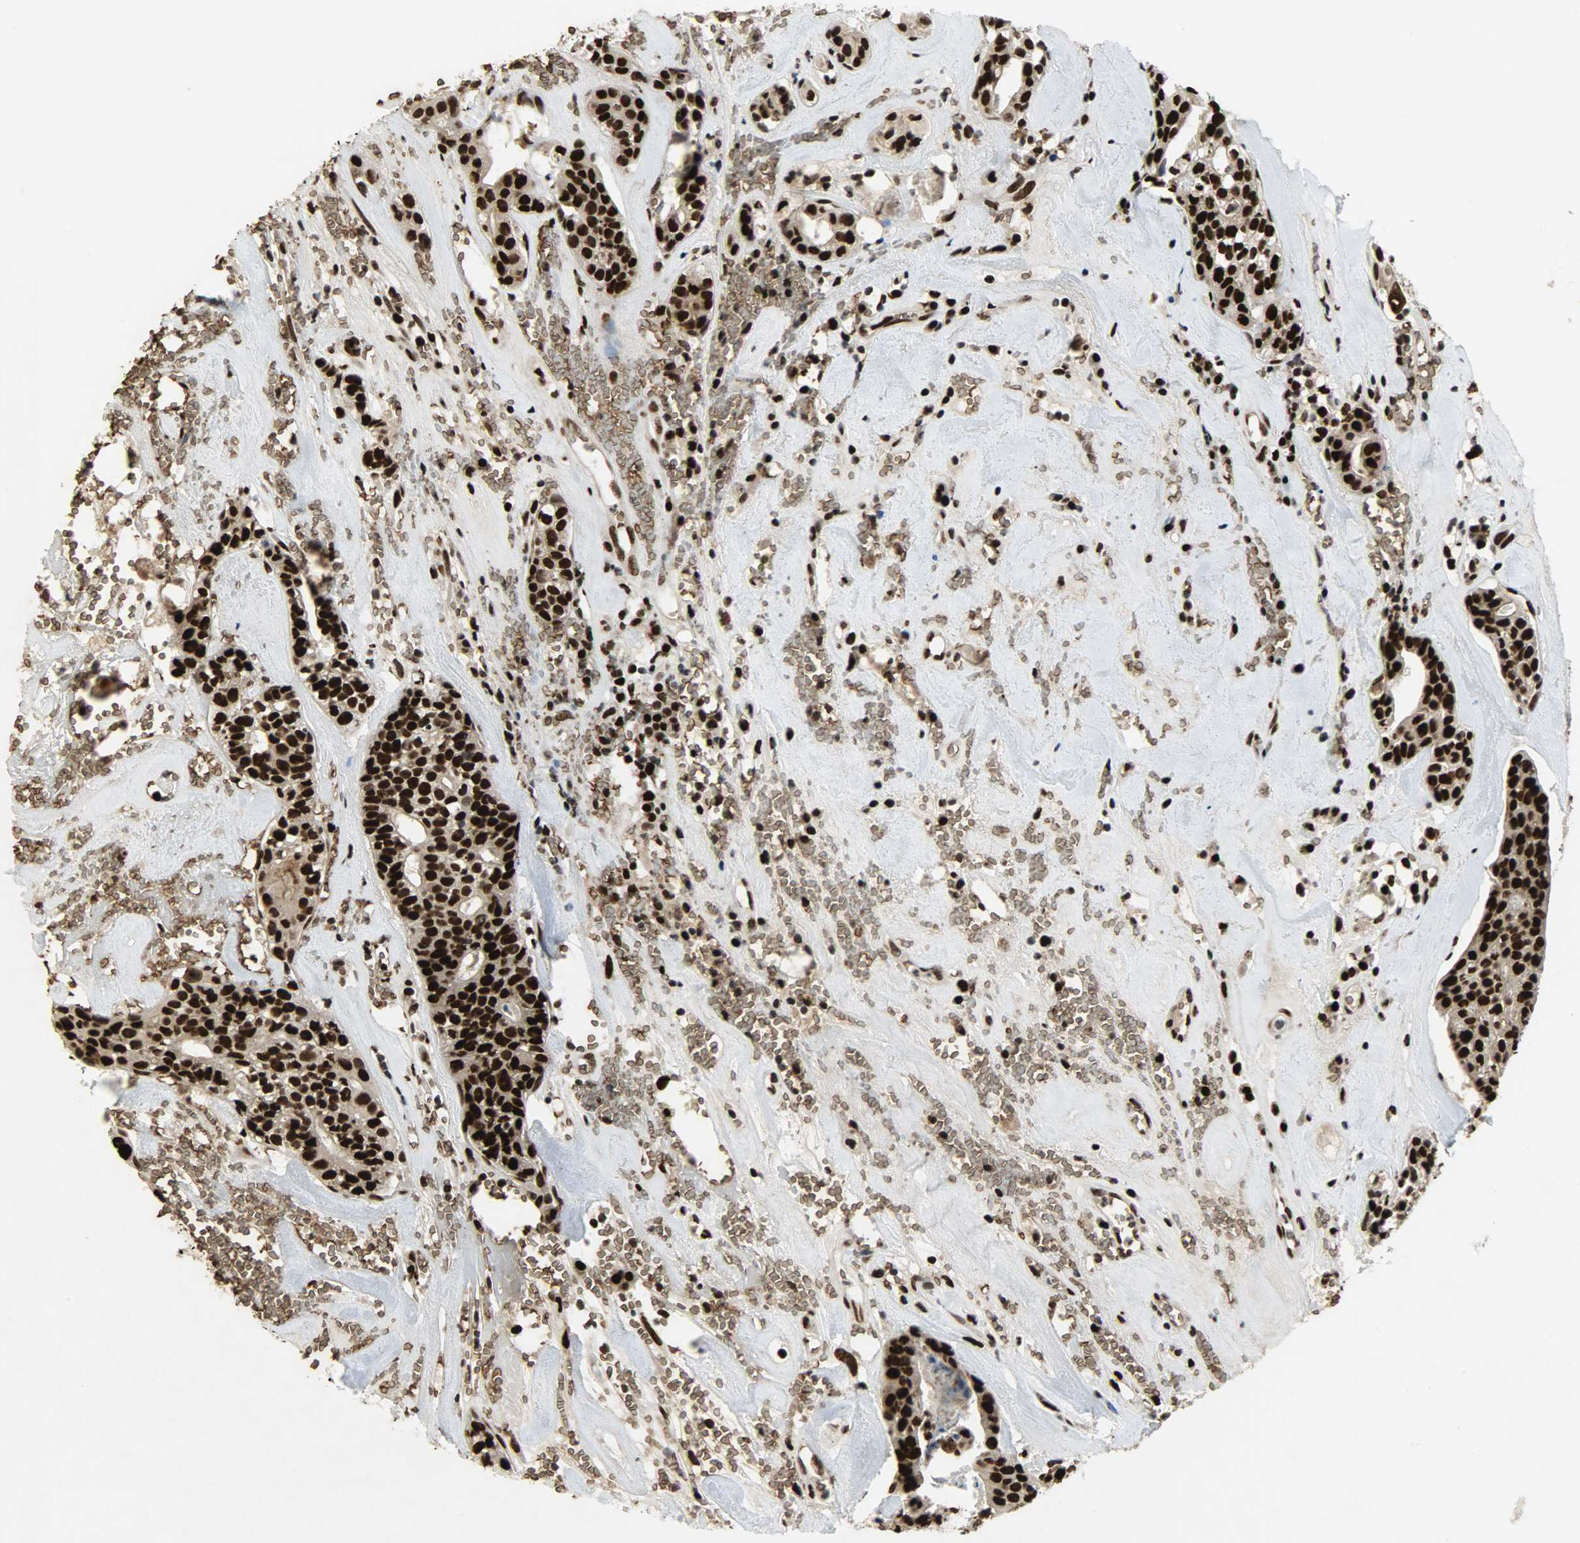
{"staining": {"intensity": "strong", "quantity": ">75%", "location": "cytoplasmic/membranous,nuclear"}, "tissue": "head and neck cancer", "cell_type": "Tumor cells", "image_type": "cancer", "snomed": [{"axis": "morphology", "description": "Adenocarcinoma, NOS"}, {"axis": "topography", "description": "Salivary gland"}, {"axis": "topography", "description": "Head-Neck"}], "caption": "The image exhibits staining of head and neck adenocarcinoma, revealing strong cytoplasmic/membranous and nuclear protein staining (brown color) within tumor cells. (DAB (3,3'-diaminobenzidine) IHC with brightfield microscopy, high magnification).", "gene": "SNAI1", "patient": {"sex": "female", "age": 65}}